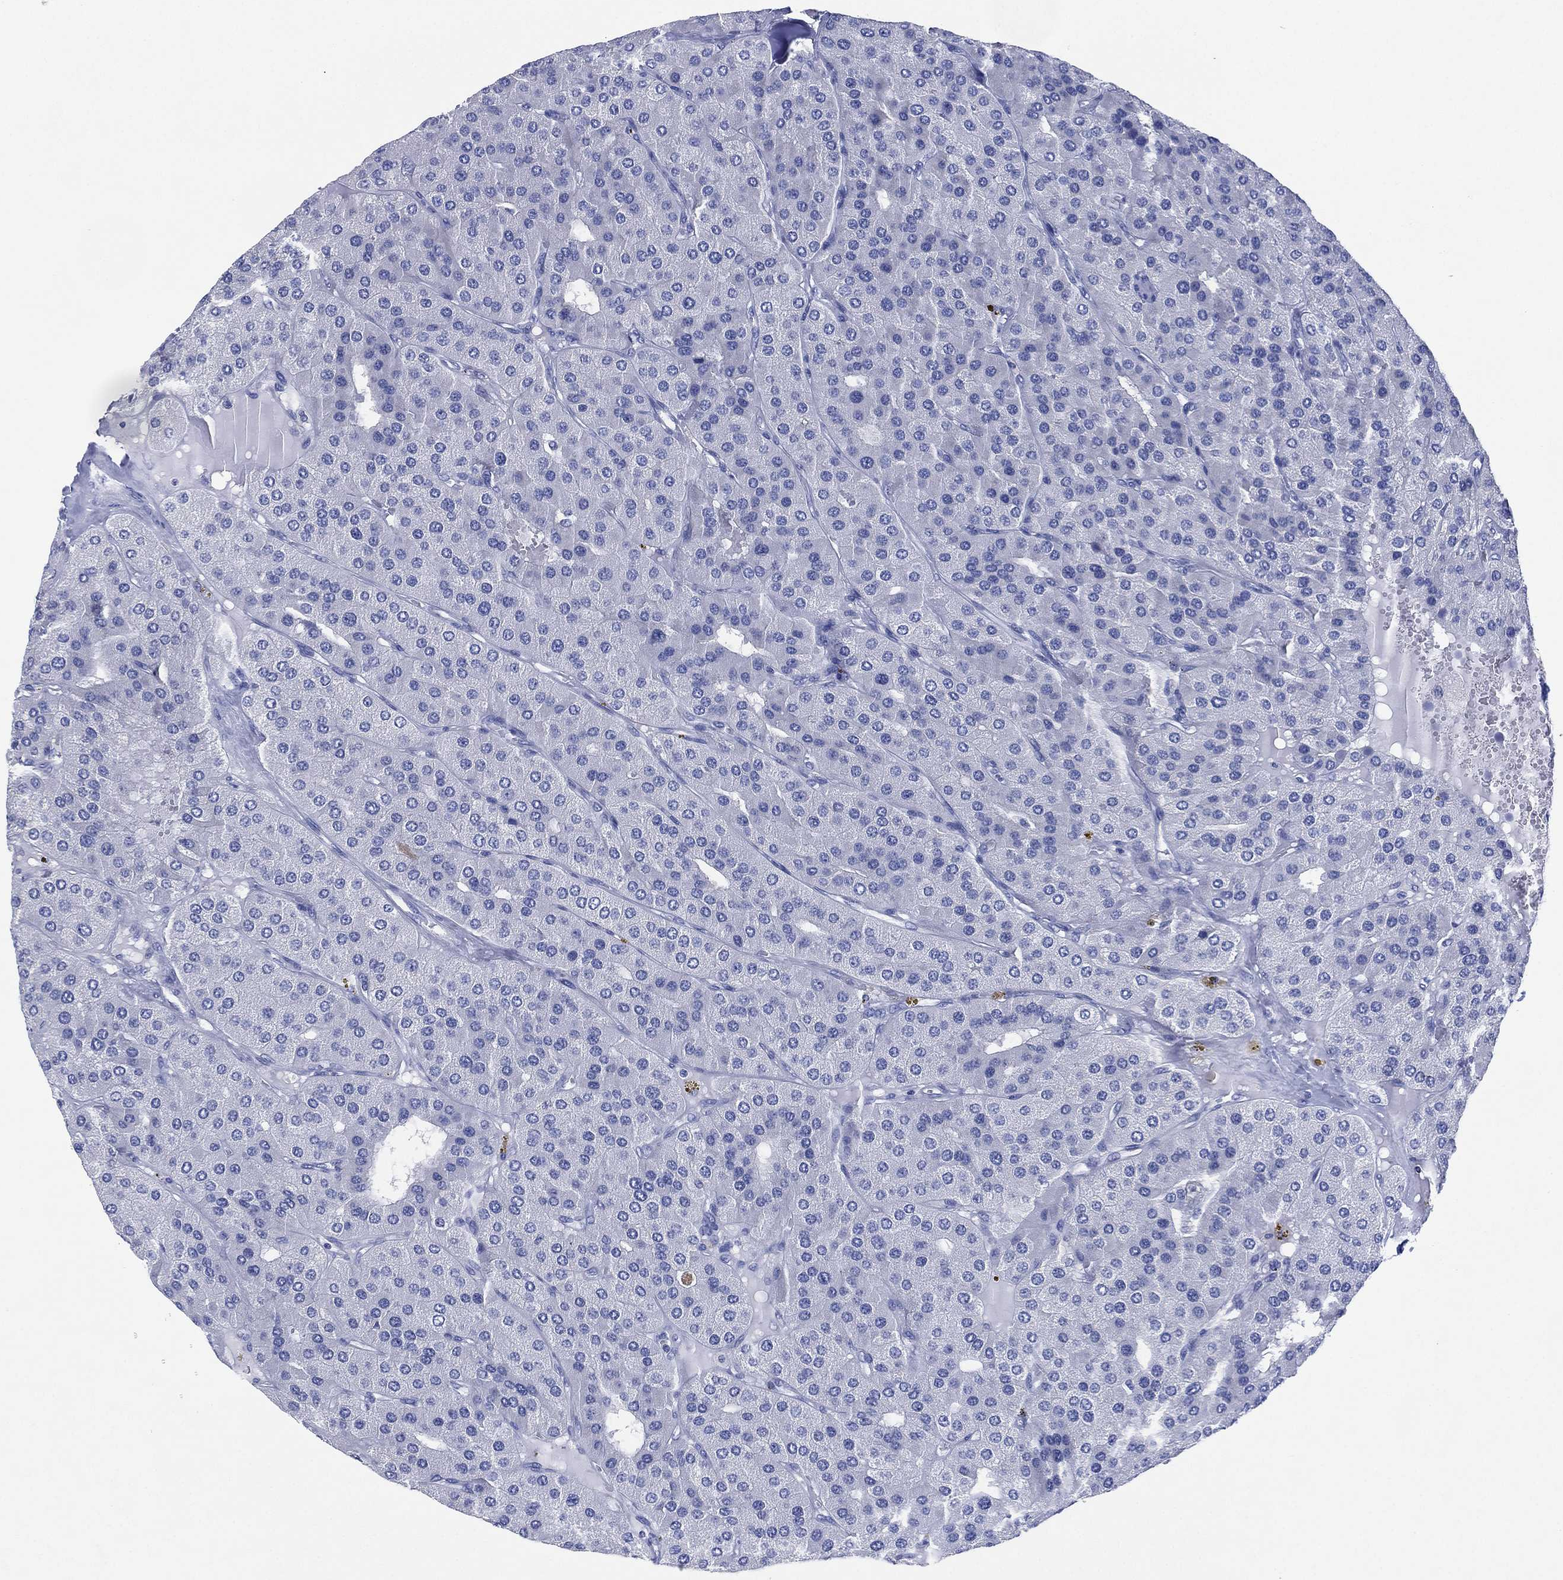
{"staining": {"intensity": "negative", "quantity": "none", "location": "none"}, "tissue": "parathyroid gland", "cell_type": "Glandular cells", "image_type": "normal", "snomed": [{"axis": "morphology", "description": "Normal tissue, NOS"}, {"axis": "morphology", "description": "Adenoma, NOS"}, {"axis": "topography", "description": "Parathyroid gland"}], "caption": "Immunohistochemistry image of unremarkable human parathyroid gland stained for a protein (brown), which displays no staining in glandular cells.", "gene": "CHRNA3", "patient": {"sex": "female", "age": 86}}